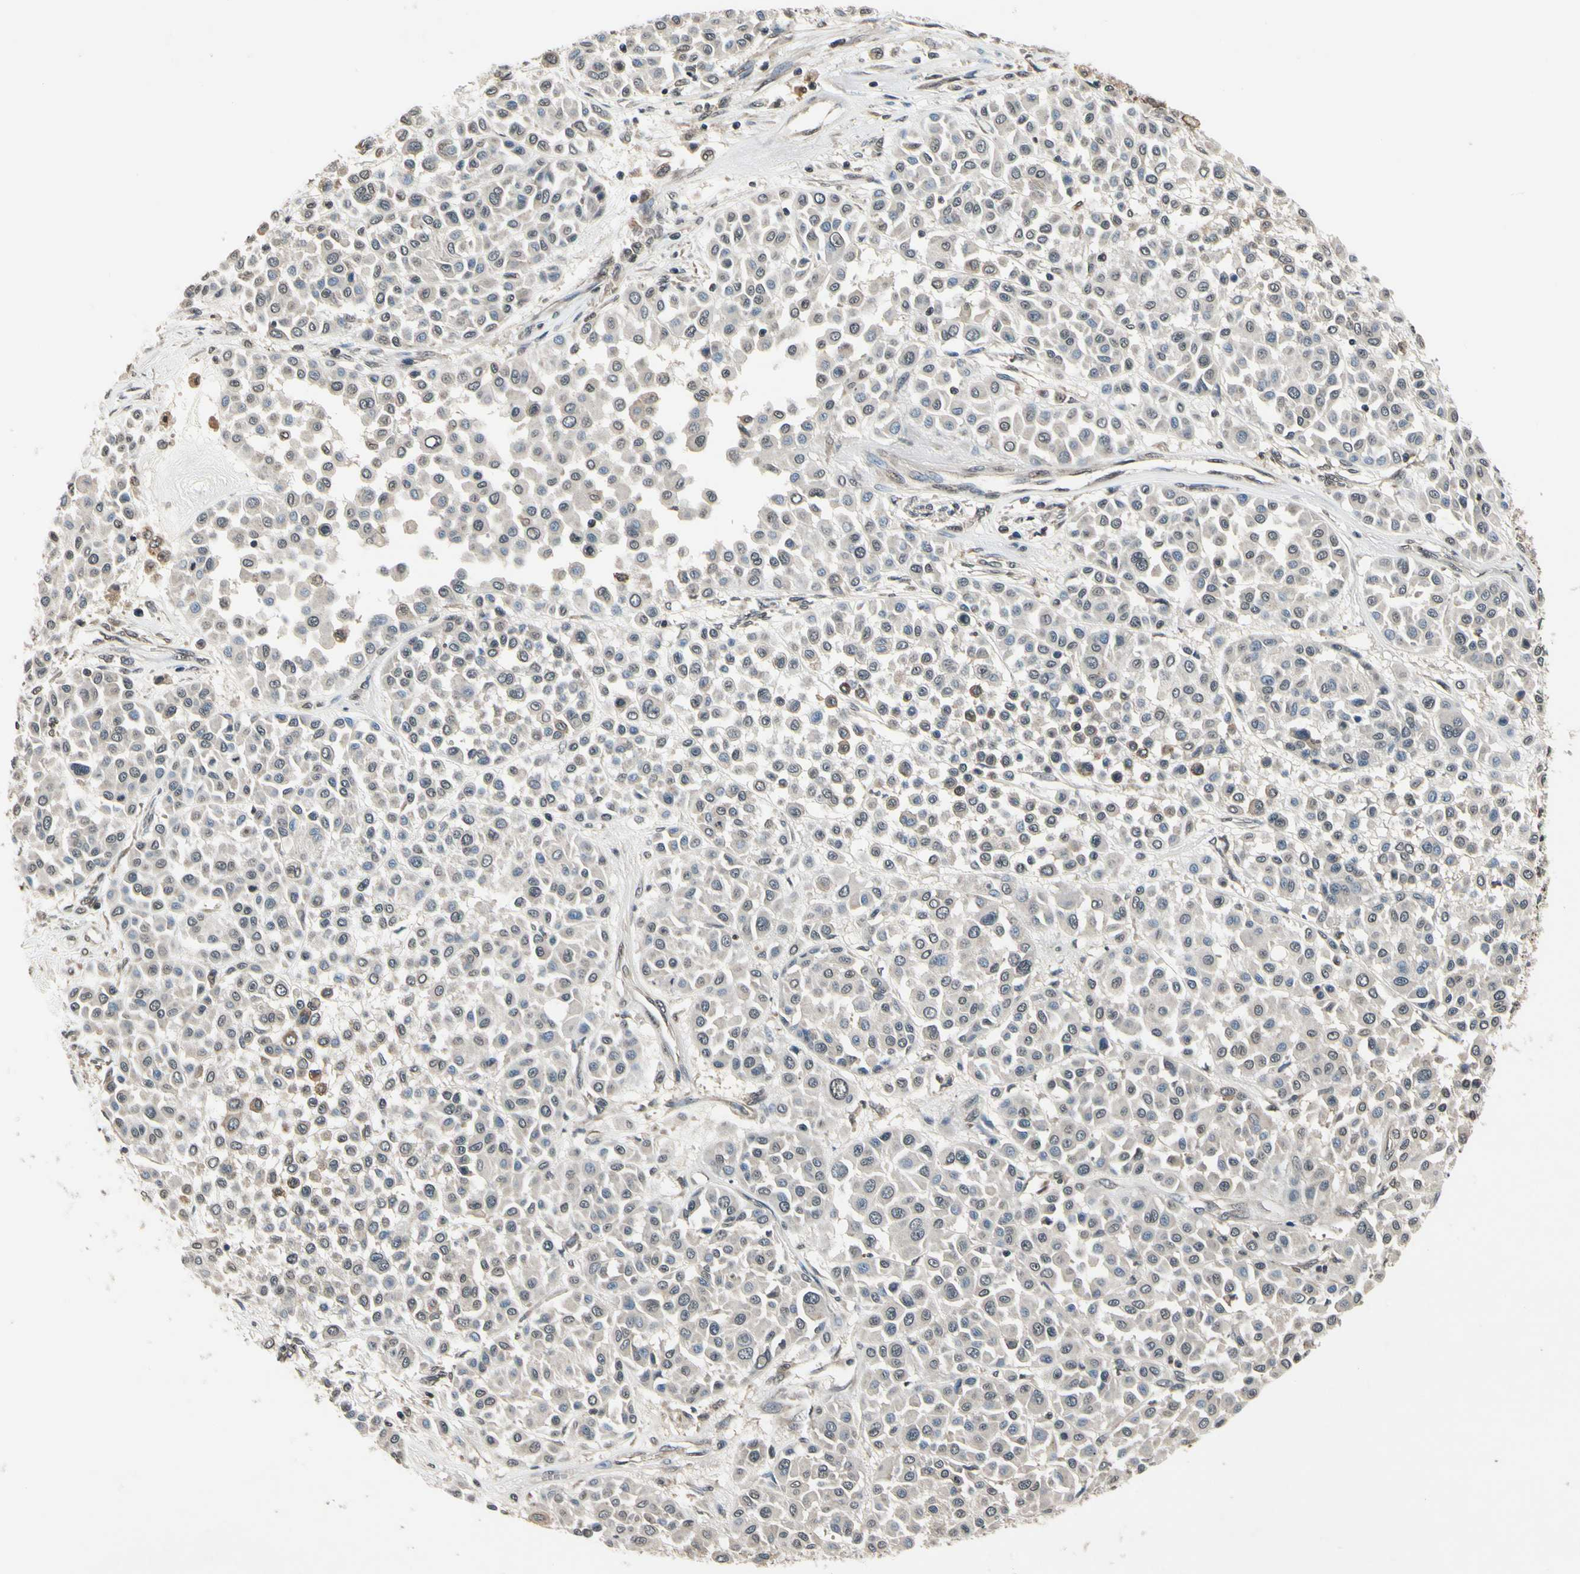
{"staining": {"intensity": "weak", "quantity": ">75%", "location": "cytoplasmic/membranous"}, "tissue": "melanoma", "cell_type": "Tumor cells", "image_type": "cancer", "snomed": [{"axis": "morphology", "description": "Malignant melanoma, Metastatic site"}, {"axis": "topography", "description": "Soft tissue"}], "caption": "This micrograph demonstrates malignant melanoma (metastatic site) stained with IHC to label a protein in brown. The cytoplasmic/membranous of tumor cells show weak positivity for the protein. Nuclei are counter-stained blue.", "gene": "GCLC", "patient": {"sex": "male", "age": 41}}